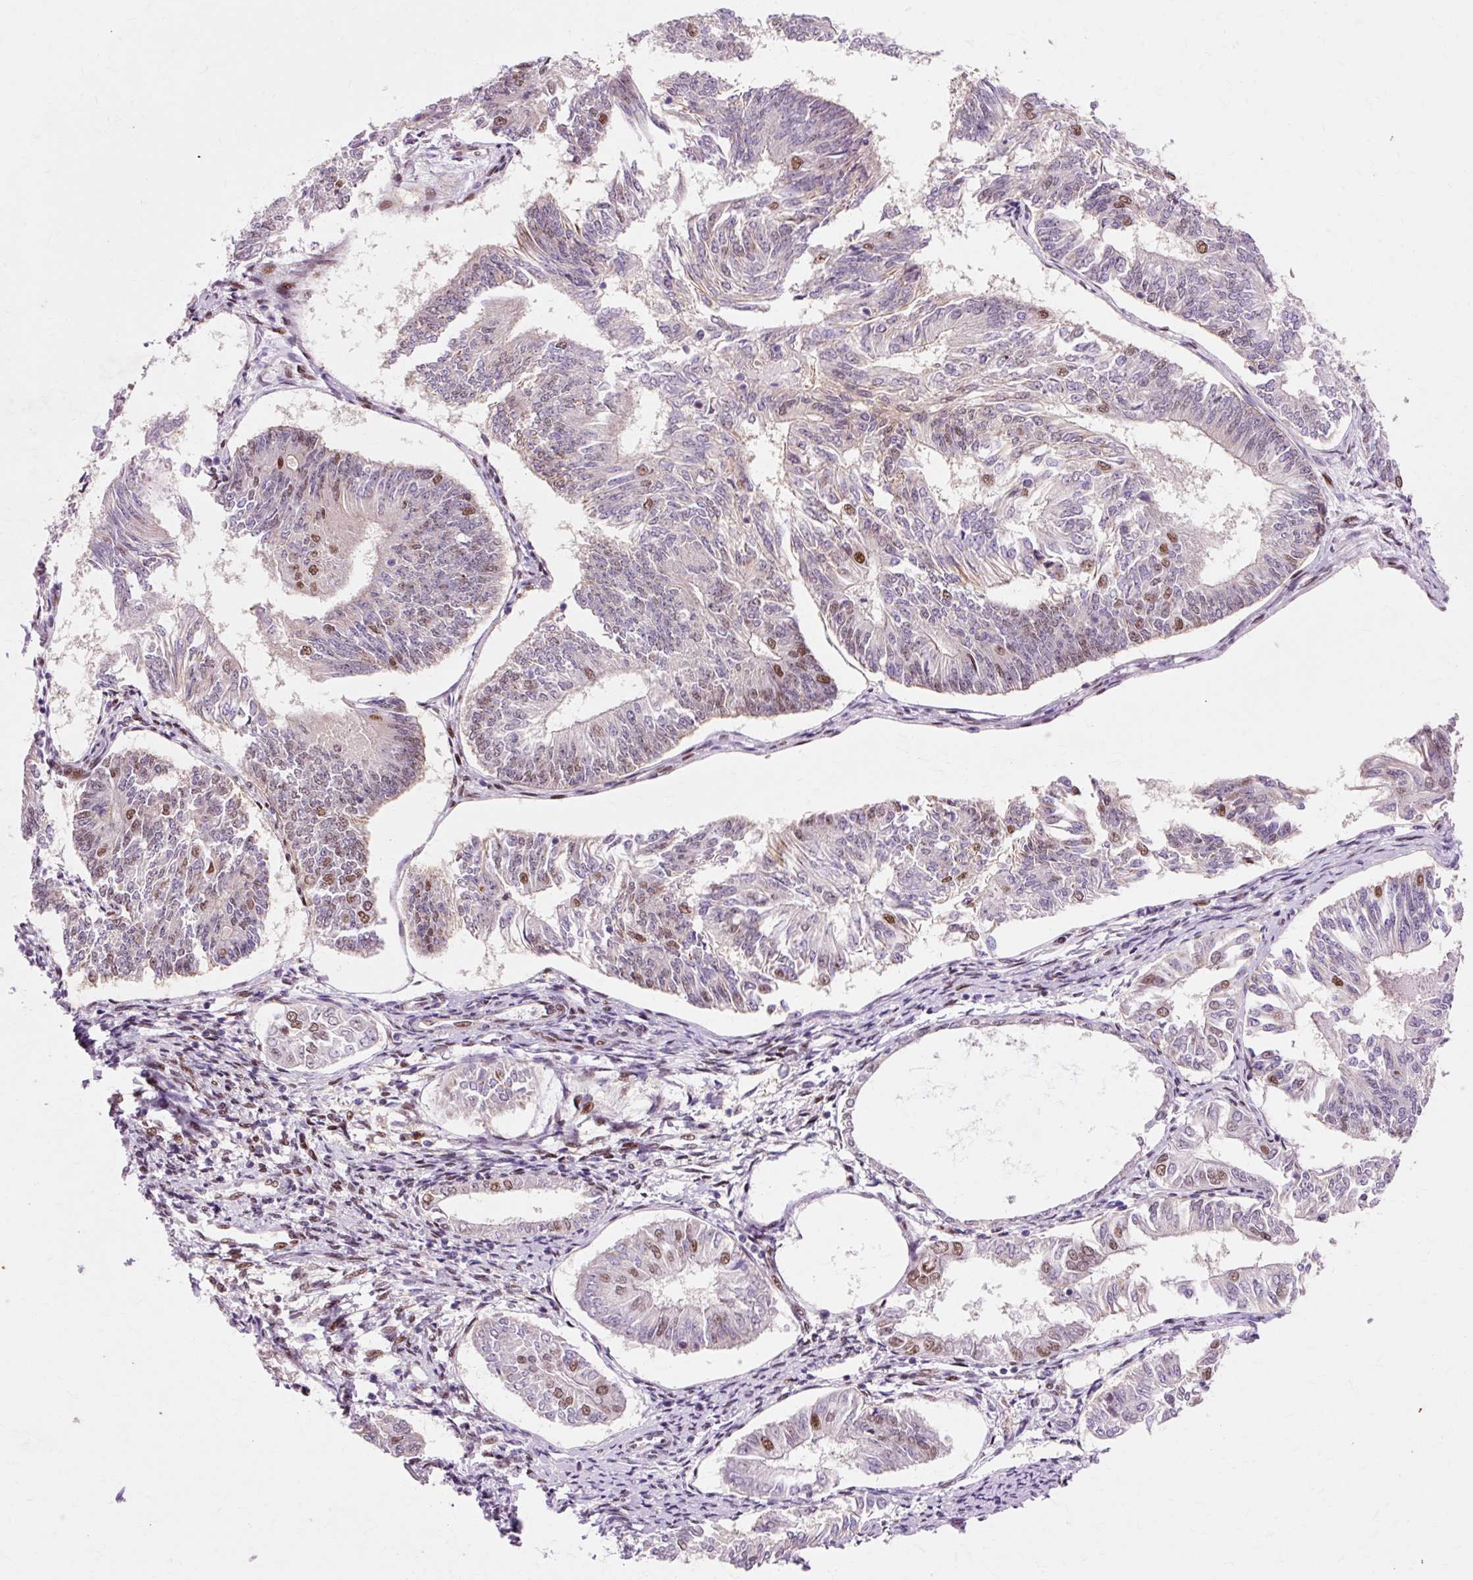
{"staining": {"intensity": "moderate", "quantity": "25%-75%", "location": "nuclear"}, "tissue": "endometrial cancer", "cell_type": "Tumor cells", "image_type": "cancer", "snomed": [{"axis": "morphology", "description": "Adenocarcinoma, NOS"}, {"axis": "topography", "description": "Endometrium"}], "caption": "Immunohistochemistry photomicrograph of neoplastic tissue: human endometrial cancer stained using immunohistochemistry (IHC) displays medium levels of moderate protein expression localized specifically in the nuclear of tumor cells, appearing as a nuclear brown color.", "gene": "MACROD2", "patient": {"sex": "female", "age": 58}}